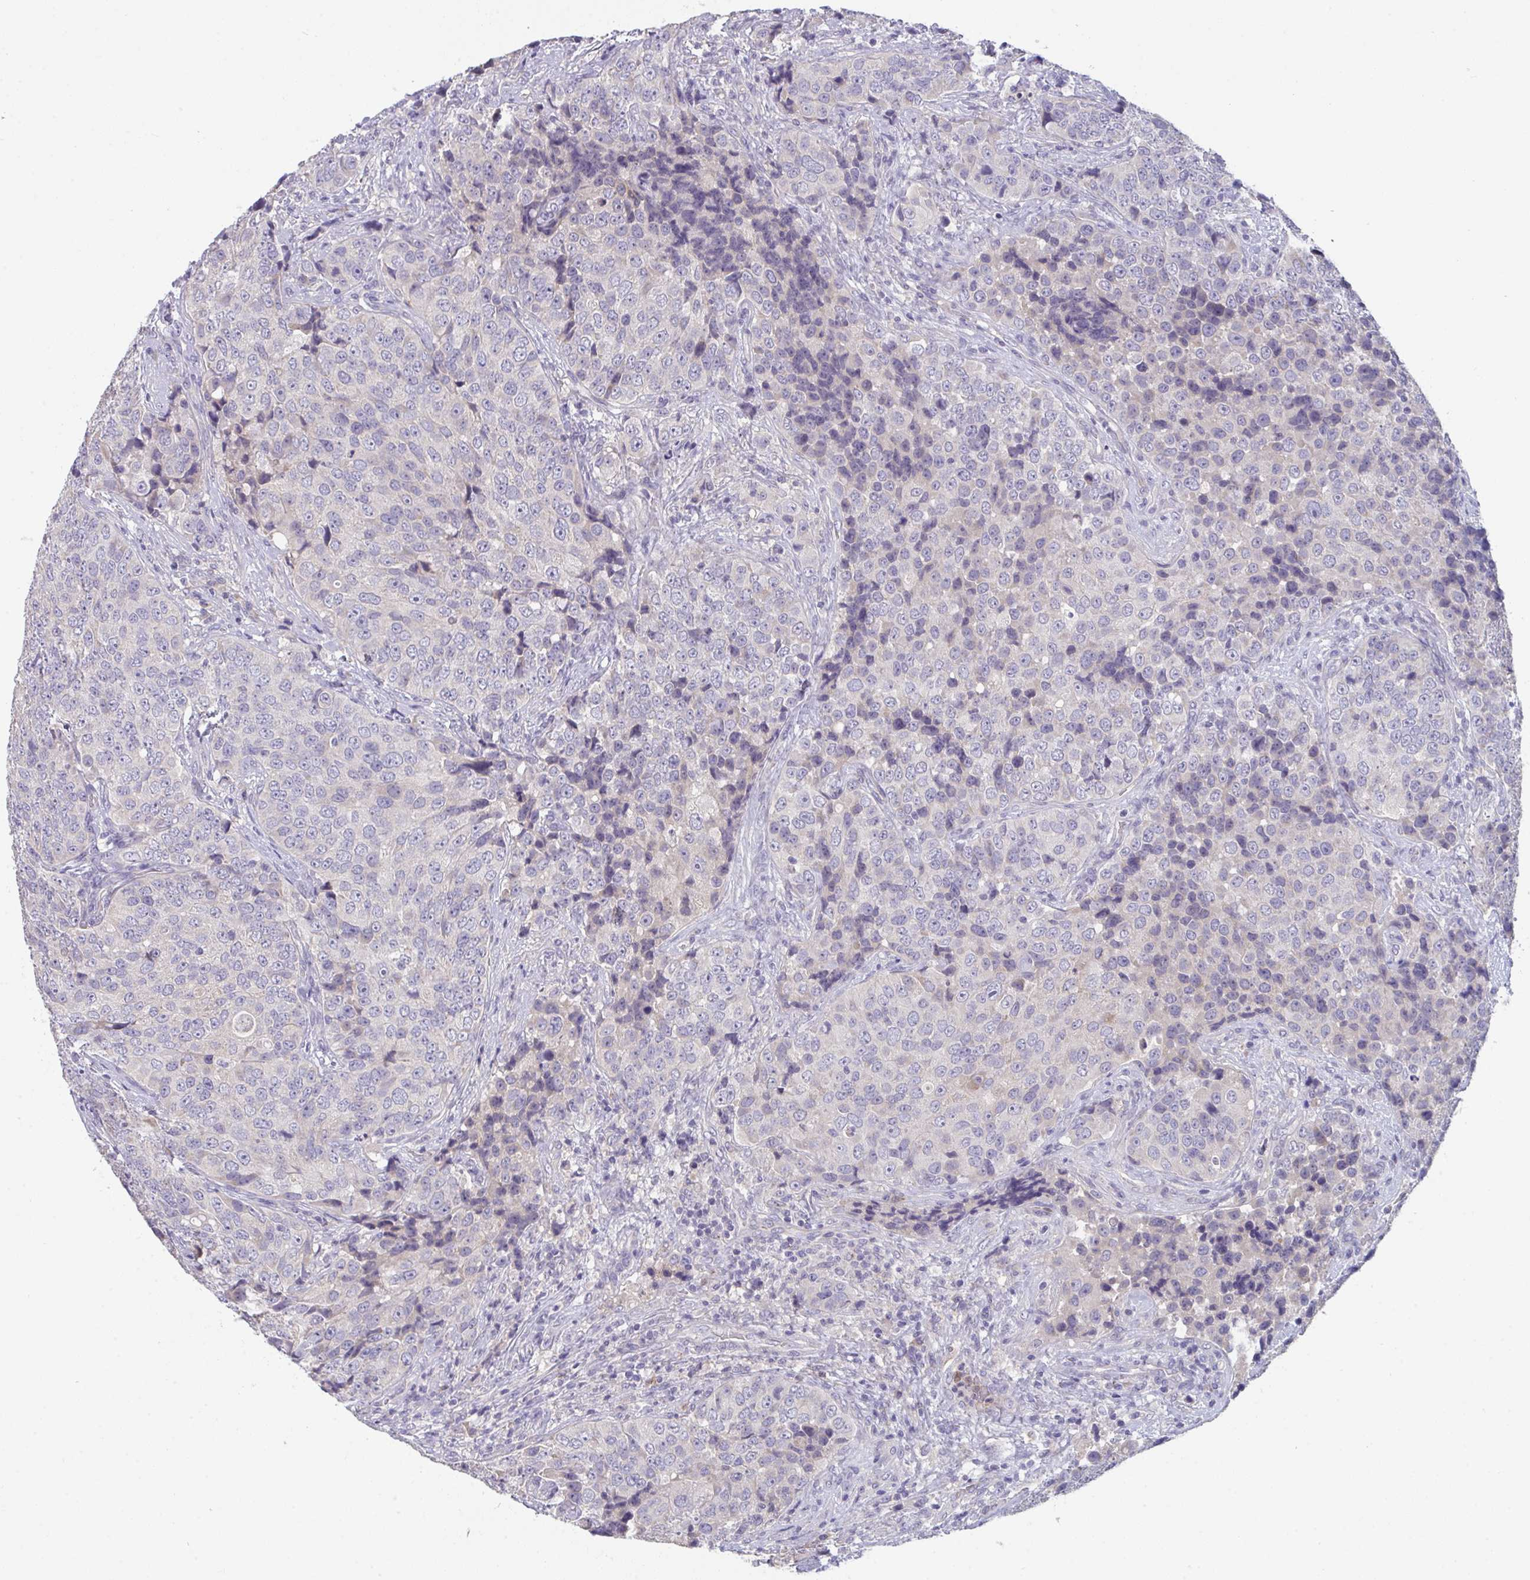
{"staining": {"intensity": "negative", "quantity": "none", "location": "none"}, "tissue": "urothelial cancer", "cell_type": "Tumor cells", "image_type": "cancer", "snomed": [{"axis": "morphology", "description": "Urothelial carcinoma, NOS"}, {"axis": "topography", "description": "Urinary bladder"}], "caption": "High power microscopy histopathology image of an immunohistochemistry (IHC) photomicrograph of urothelial cancer, revealing no significant positivity in tumor cells.", "gene": "HGFAC", "patient": {"sex": "male", "age": 52}}